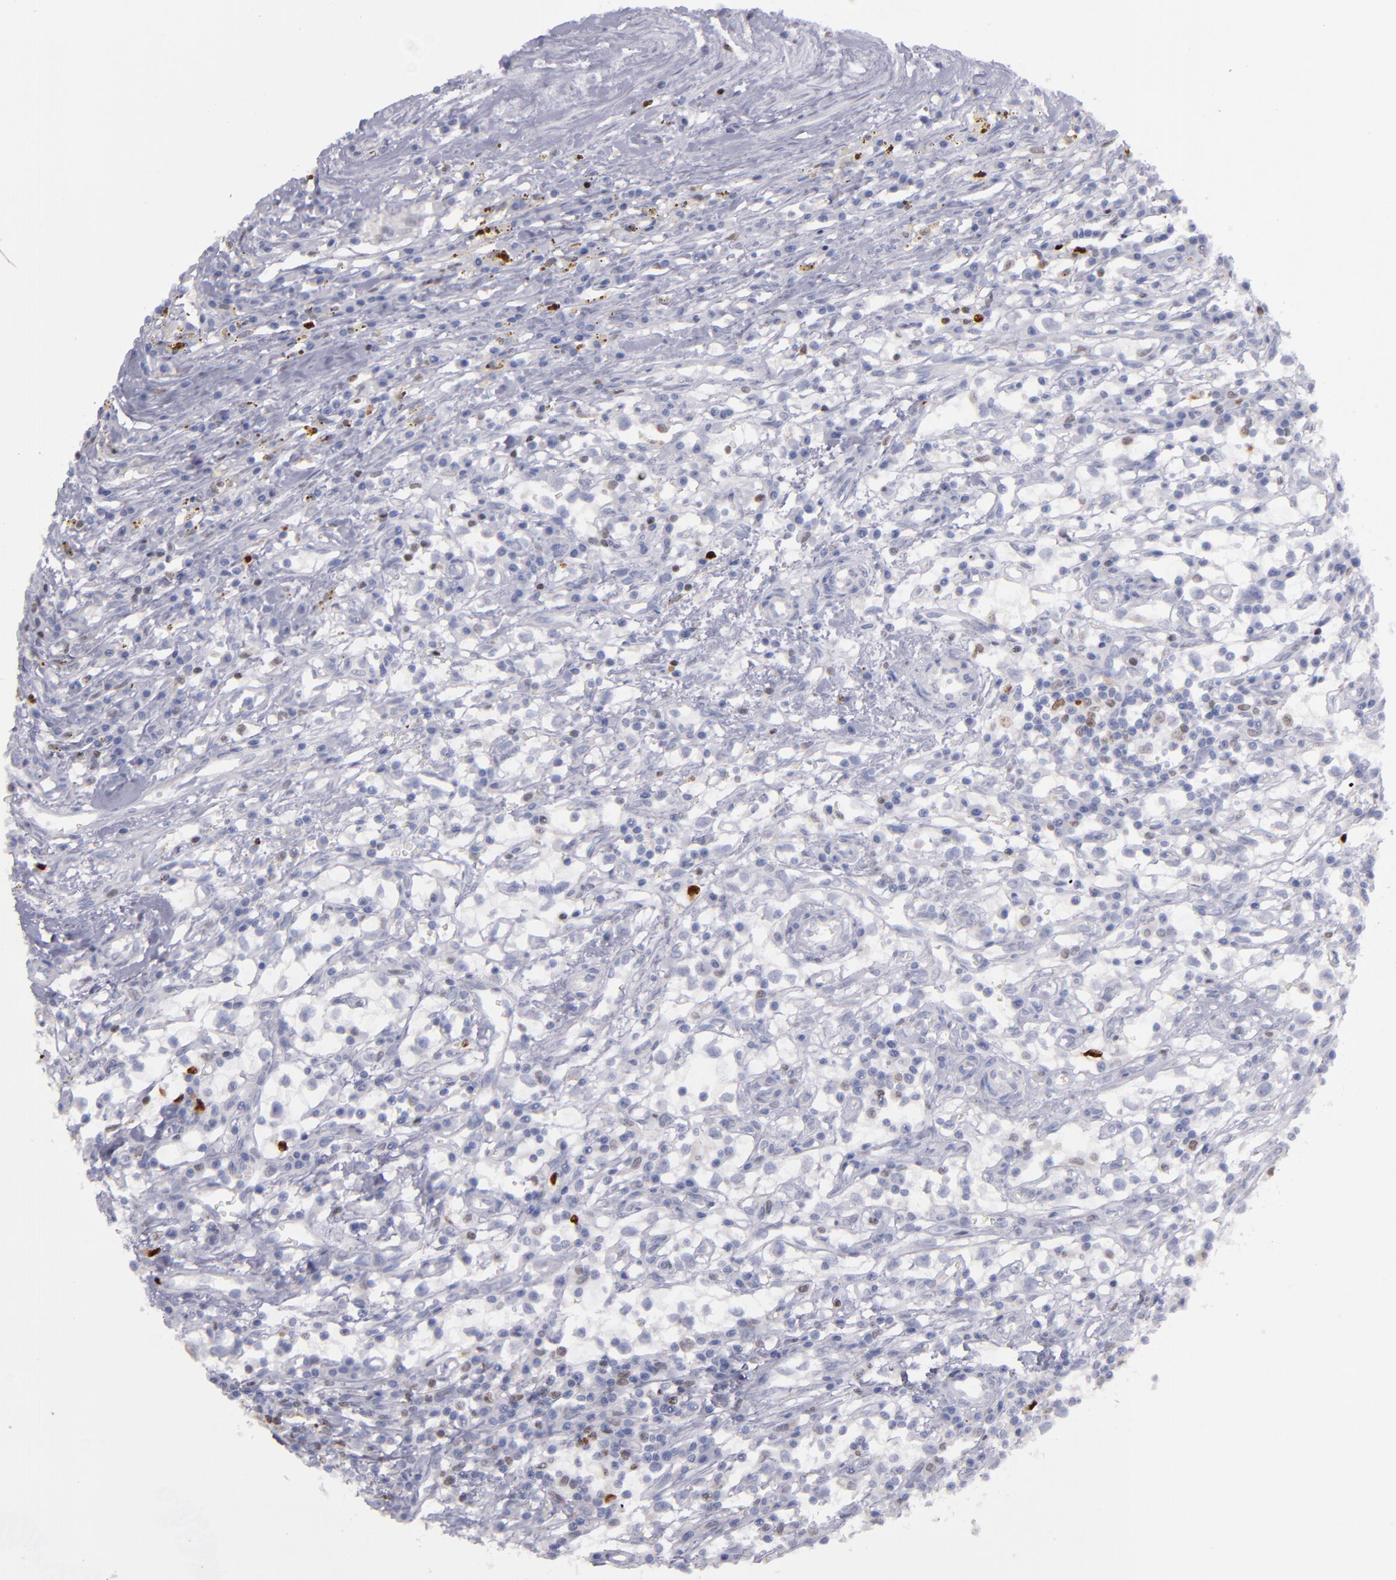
{"staining": {"intensity": "weak", "quantity": "<25%", "location": "nuclear"}, "tissue": "renal cancer", "cell_type": "Tumor cells", "image_type": "cancer", "snomed": [{"axis": "morphology", "description": "Adenocarcinoma, NOS"}, {"axis": "topography", "description": "Kidney"}], "caption": "A micrograph of renal adenocarcinoma stained for a protein exhibits no brown staining in tumor cells.", "gene": "IRF8", "patient": {"sex": "male", "age": 82}}